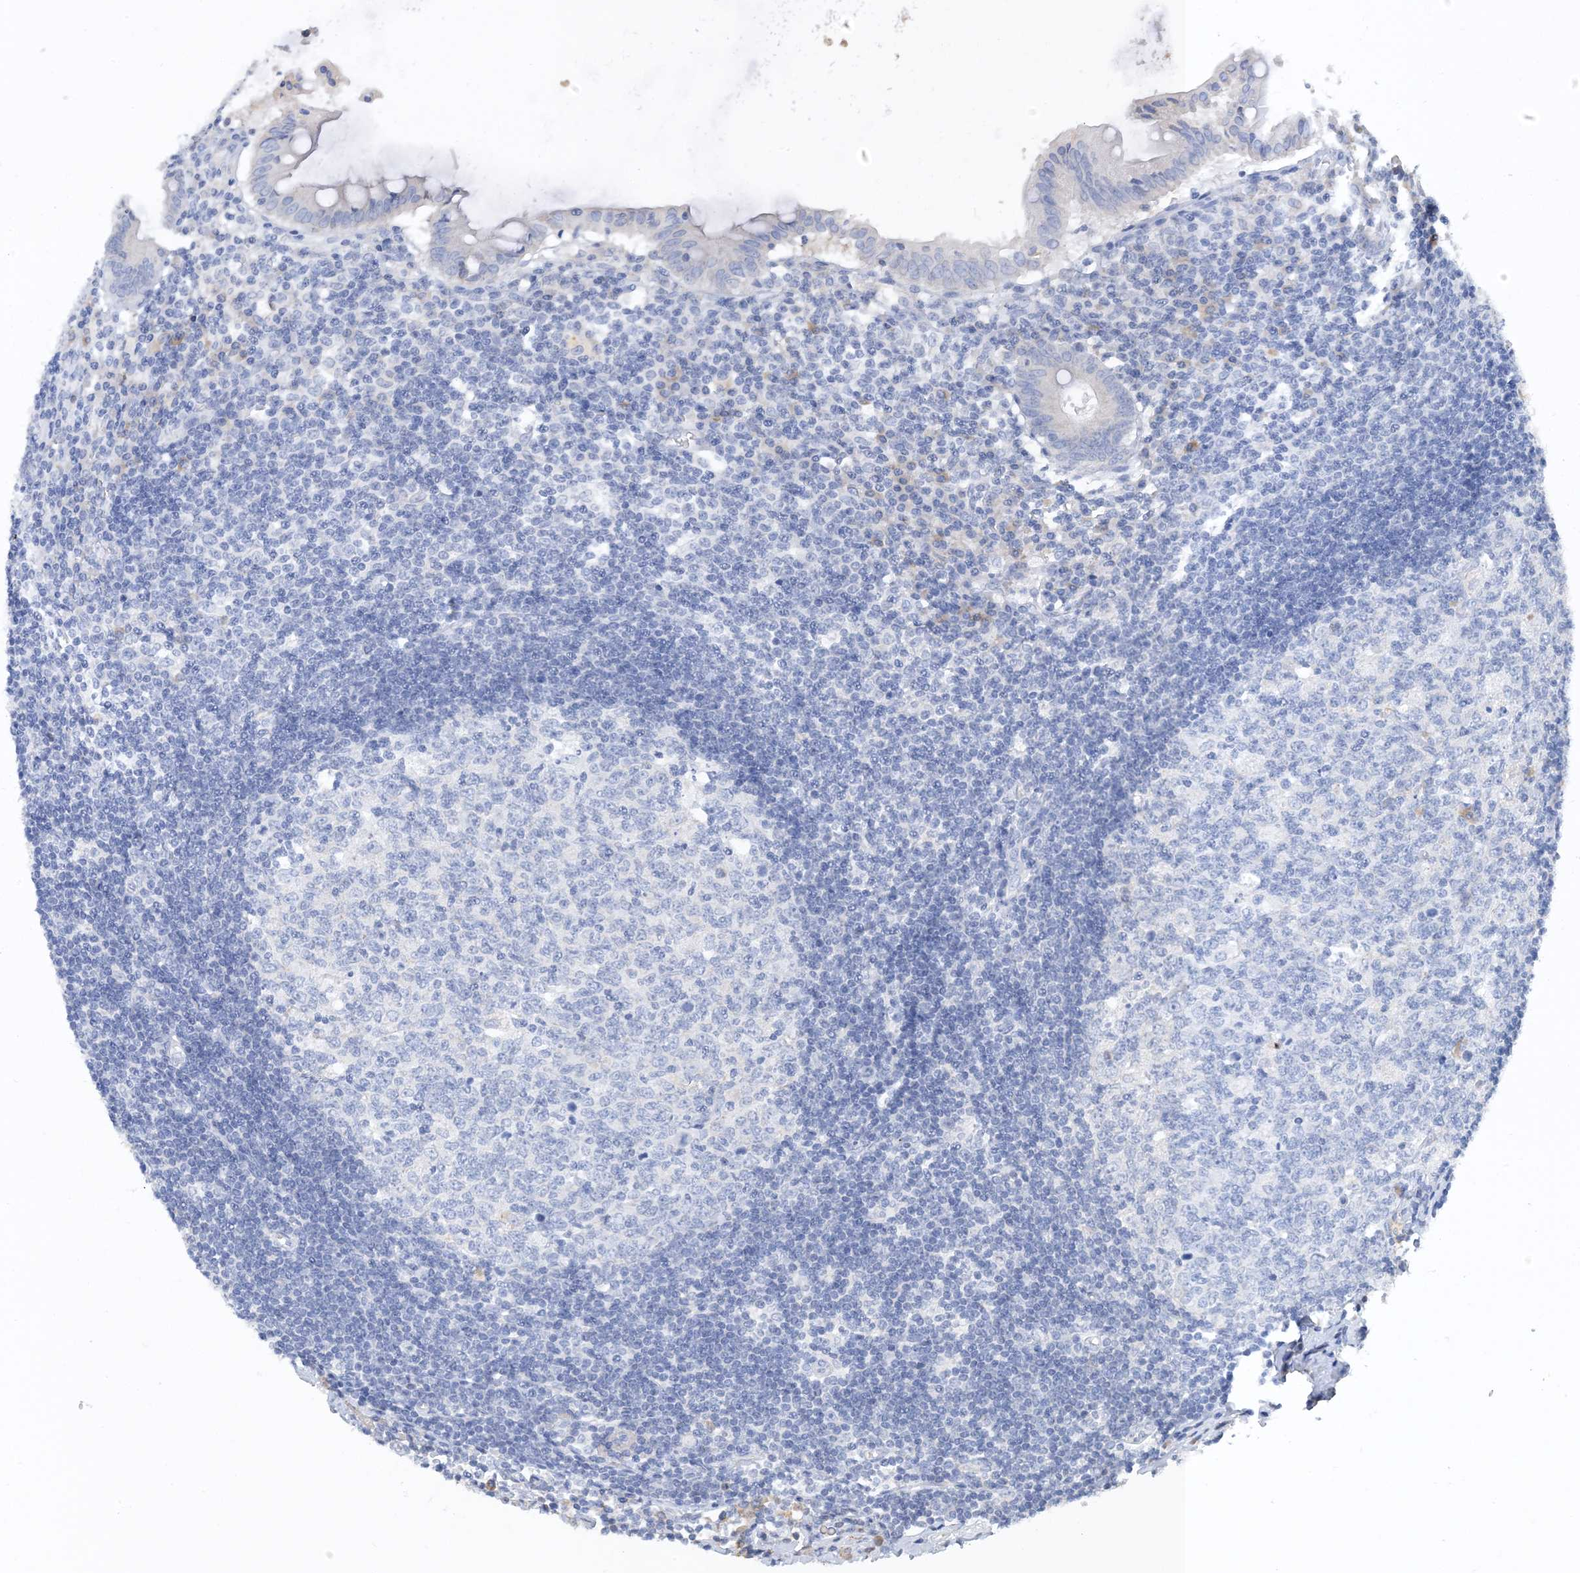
{"staining": {"intensity": "negative", "quantity": "none", "location": "none"}, "tissue": "appendix", "cell_type": "Glandular cells", "image_type": "normal", "snomed": [{"axis": "morphology", "description": "Normal tissue, NOS"}, {"axis": "topography", "description": "Appendix"}], "caption": "Immunohistochemical staining of benign appendix exhibits no significant expression in glandular cells.", "gene": "CTRL", "patient": {"sex": "female", "age": 54}}